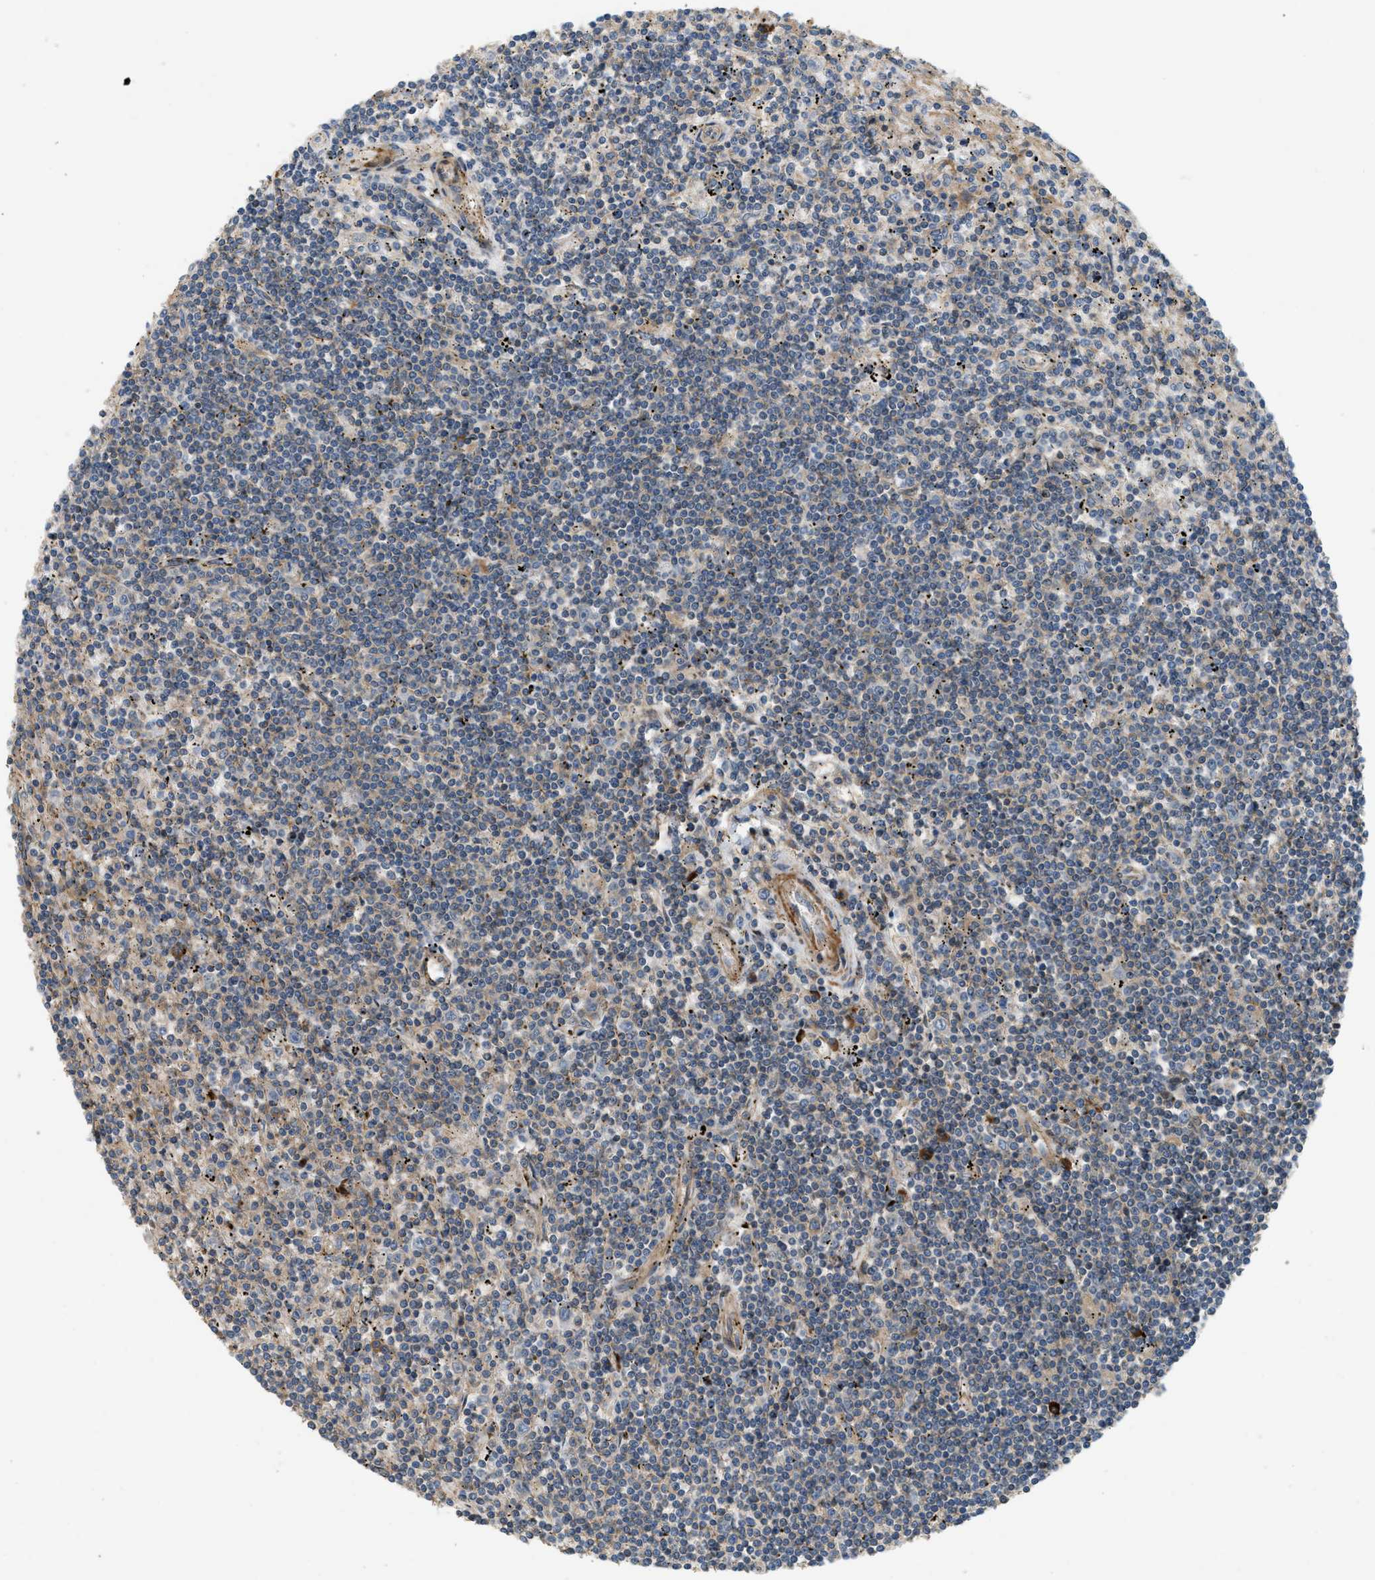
{"staining": {"intensity": "negative", "quantity": "none", "location": "none"}, "tissue": "lymphoma", "cell_type": "Tumor cells", "image_type": "cancer", "snomed": [{"axis": "morphology", "description": "Malignant lymphoma, non-Hodgkin's type, Low grade"}, {"axis": "topography", "description": "Spleen"}], "caption": "The image exhibits no significant staining in tumor cells of low-grade malignant lymphoma, non-Hodgkin's type.", "gene": "BTN3A2", "patient": {"sex": "male", "age": 76}}